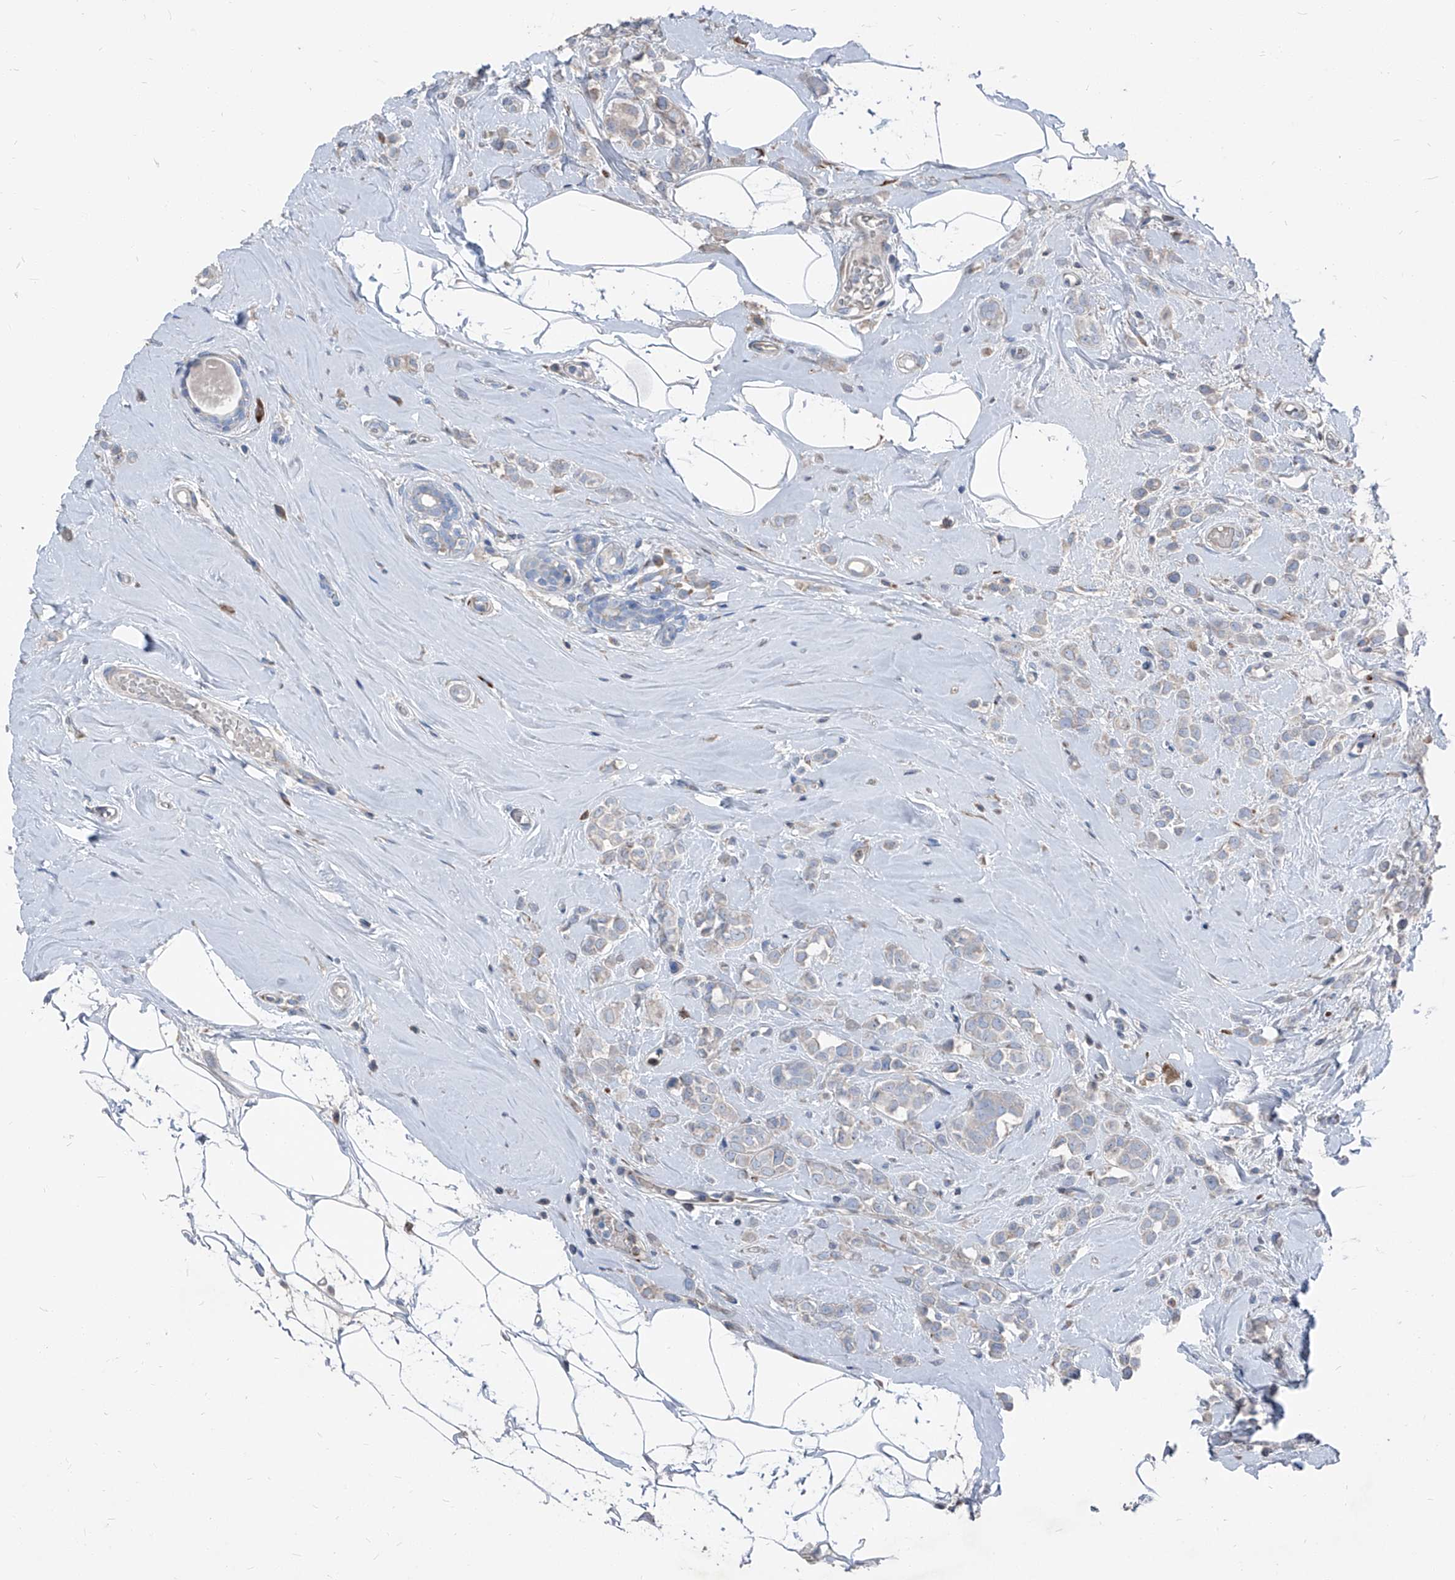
{"staining": {"intensity": "negative", "quantity": "none", "location": "none"}, "tissue": "breast cancer", "cell_type": "Tumor cells", "image_type": "cancer", "snomed": [{"axis": "morphology", "description": "Lobular carcinoma"}, {"axis": "topography", "description": "Breast"}], "caption": "Image shows no protein staining in tumor cells of breast lobular carcinoma tissue. (Stains: DAB immunohistochemistry with hematoxylin counter stain, Microscopy: brightfield microscopy at high magnification).", "gene": "IFI27", "patient": {"sex": "female", "age": 47}}